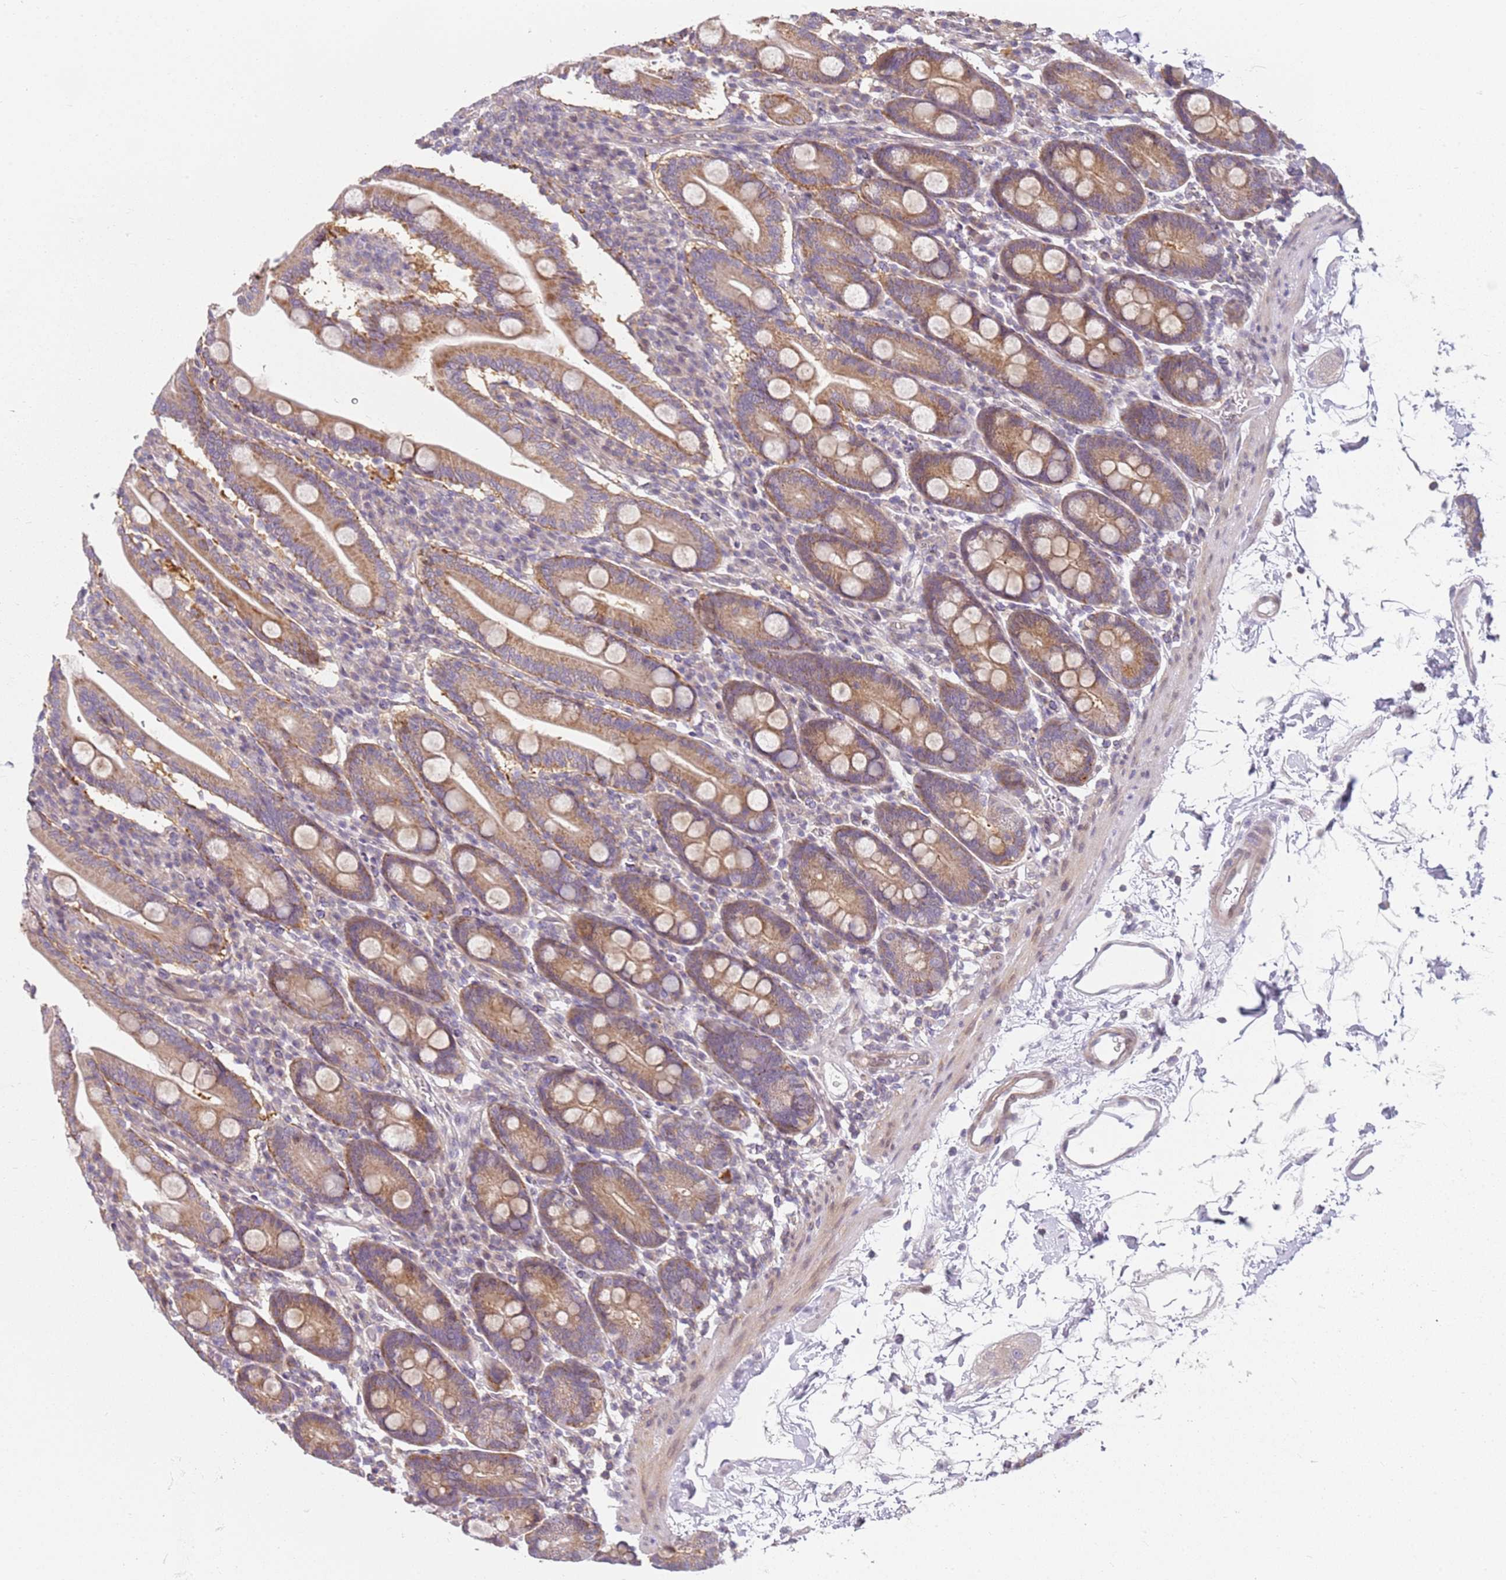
{"staining": {"intensity": "moderate", "quantity": ">75%", "location": "cytoplasmic/membranous"}, "tissue": "duodenum", "cell_type": "Glandular cells", "image_type": "normal", "snomed": [{"axis": "morphology", "description": "Normal tissue, NOS"}, {"axis": "topography", "description": "Duodenum"}], "caption": "Glandular cells demonstrate medium levels of moderate cytoplasmic/membranous staining in about >75% of cells in unremarkable human duodenum. The staining is performed using DAB brown chromogen to label protein expression. The nuclei are counter-stained blue using hematoxylin.", "gene": "DEFB116", "patient": {"sex": "male", "age": 35}}